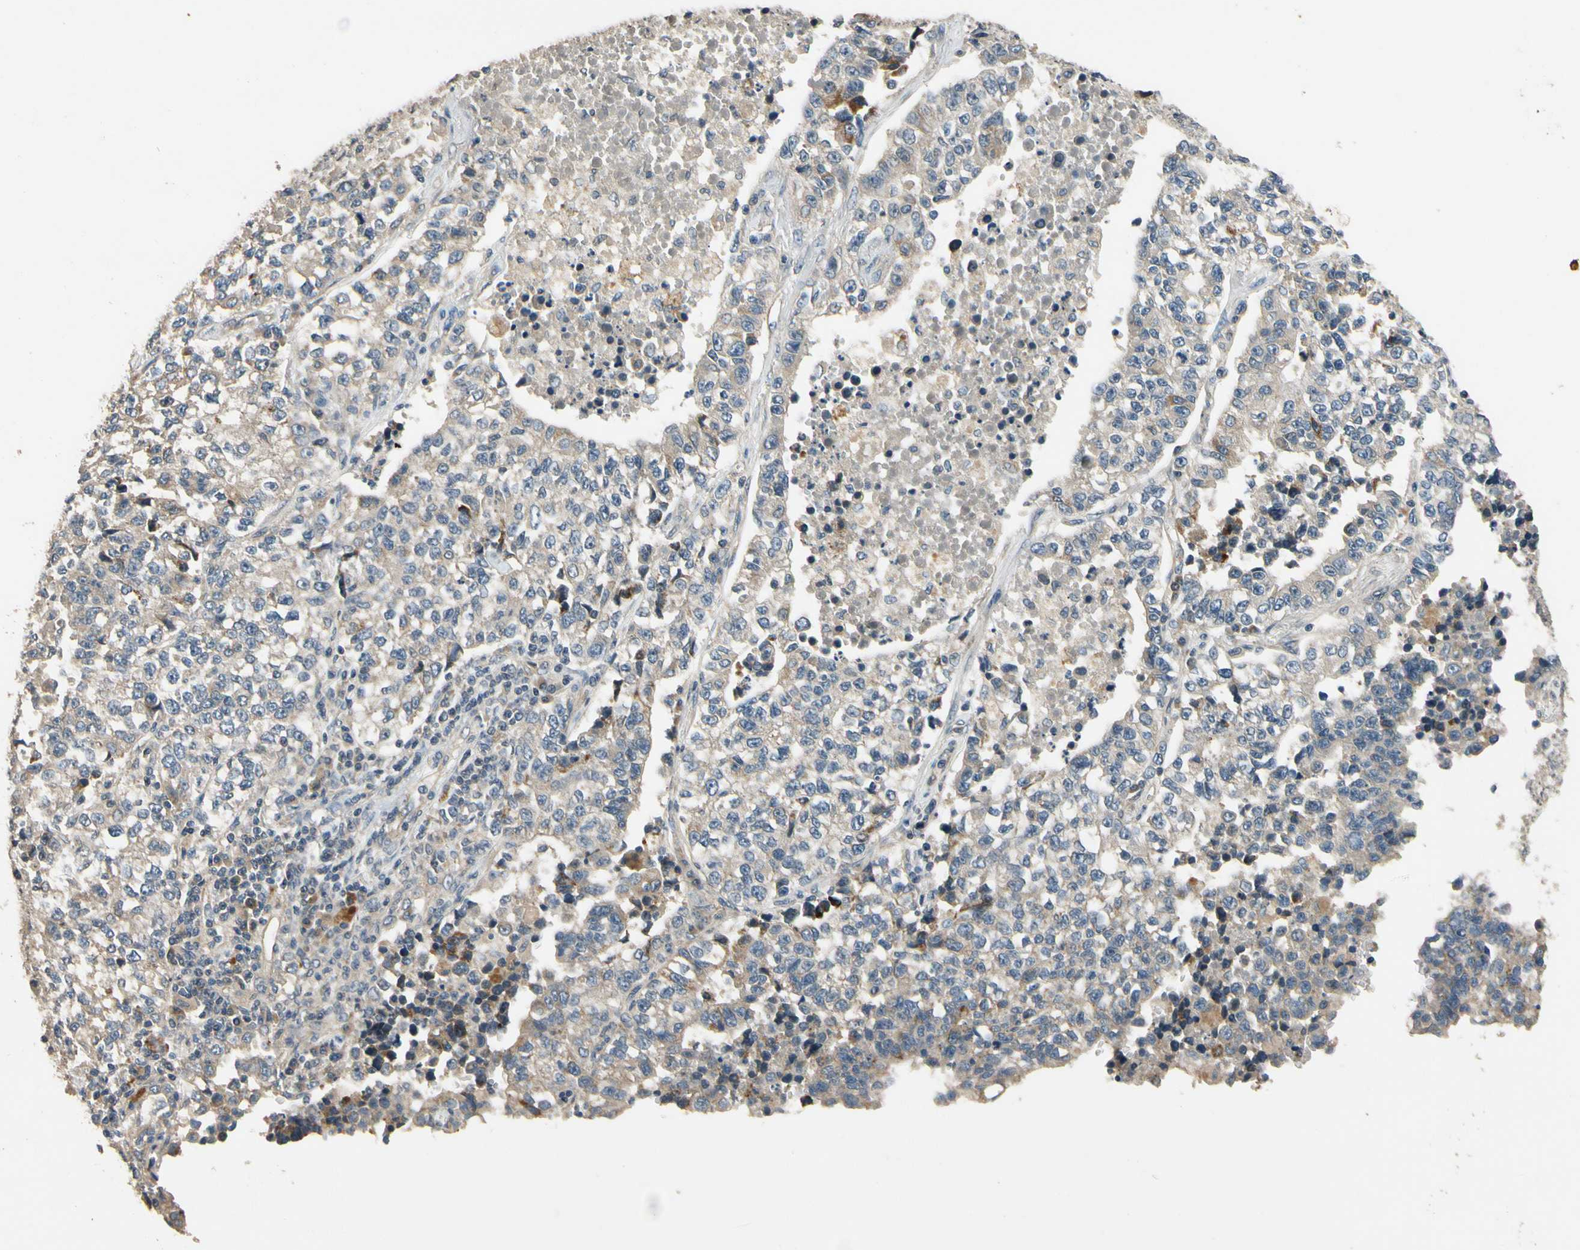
{"staining": {"intensity": "weak", "quantity": "<25%", "location": "cytoplasmic/membranous"}, "tissue": "lung cancer", "cell_type": "Tumor cells", "image_type": "cancer", "snomed": [{"axis": "morphology", "description": "Adenocarcinoma, NOS"}, {"axis": "topography", "description": "Lung"}], "caption": "Lung adenocarcinoma was stained to show a protein in brown. There is no significant expression in tumor cells.", "gene": "ALKBH3", "patient": {"sex": "male", "age": 49}}